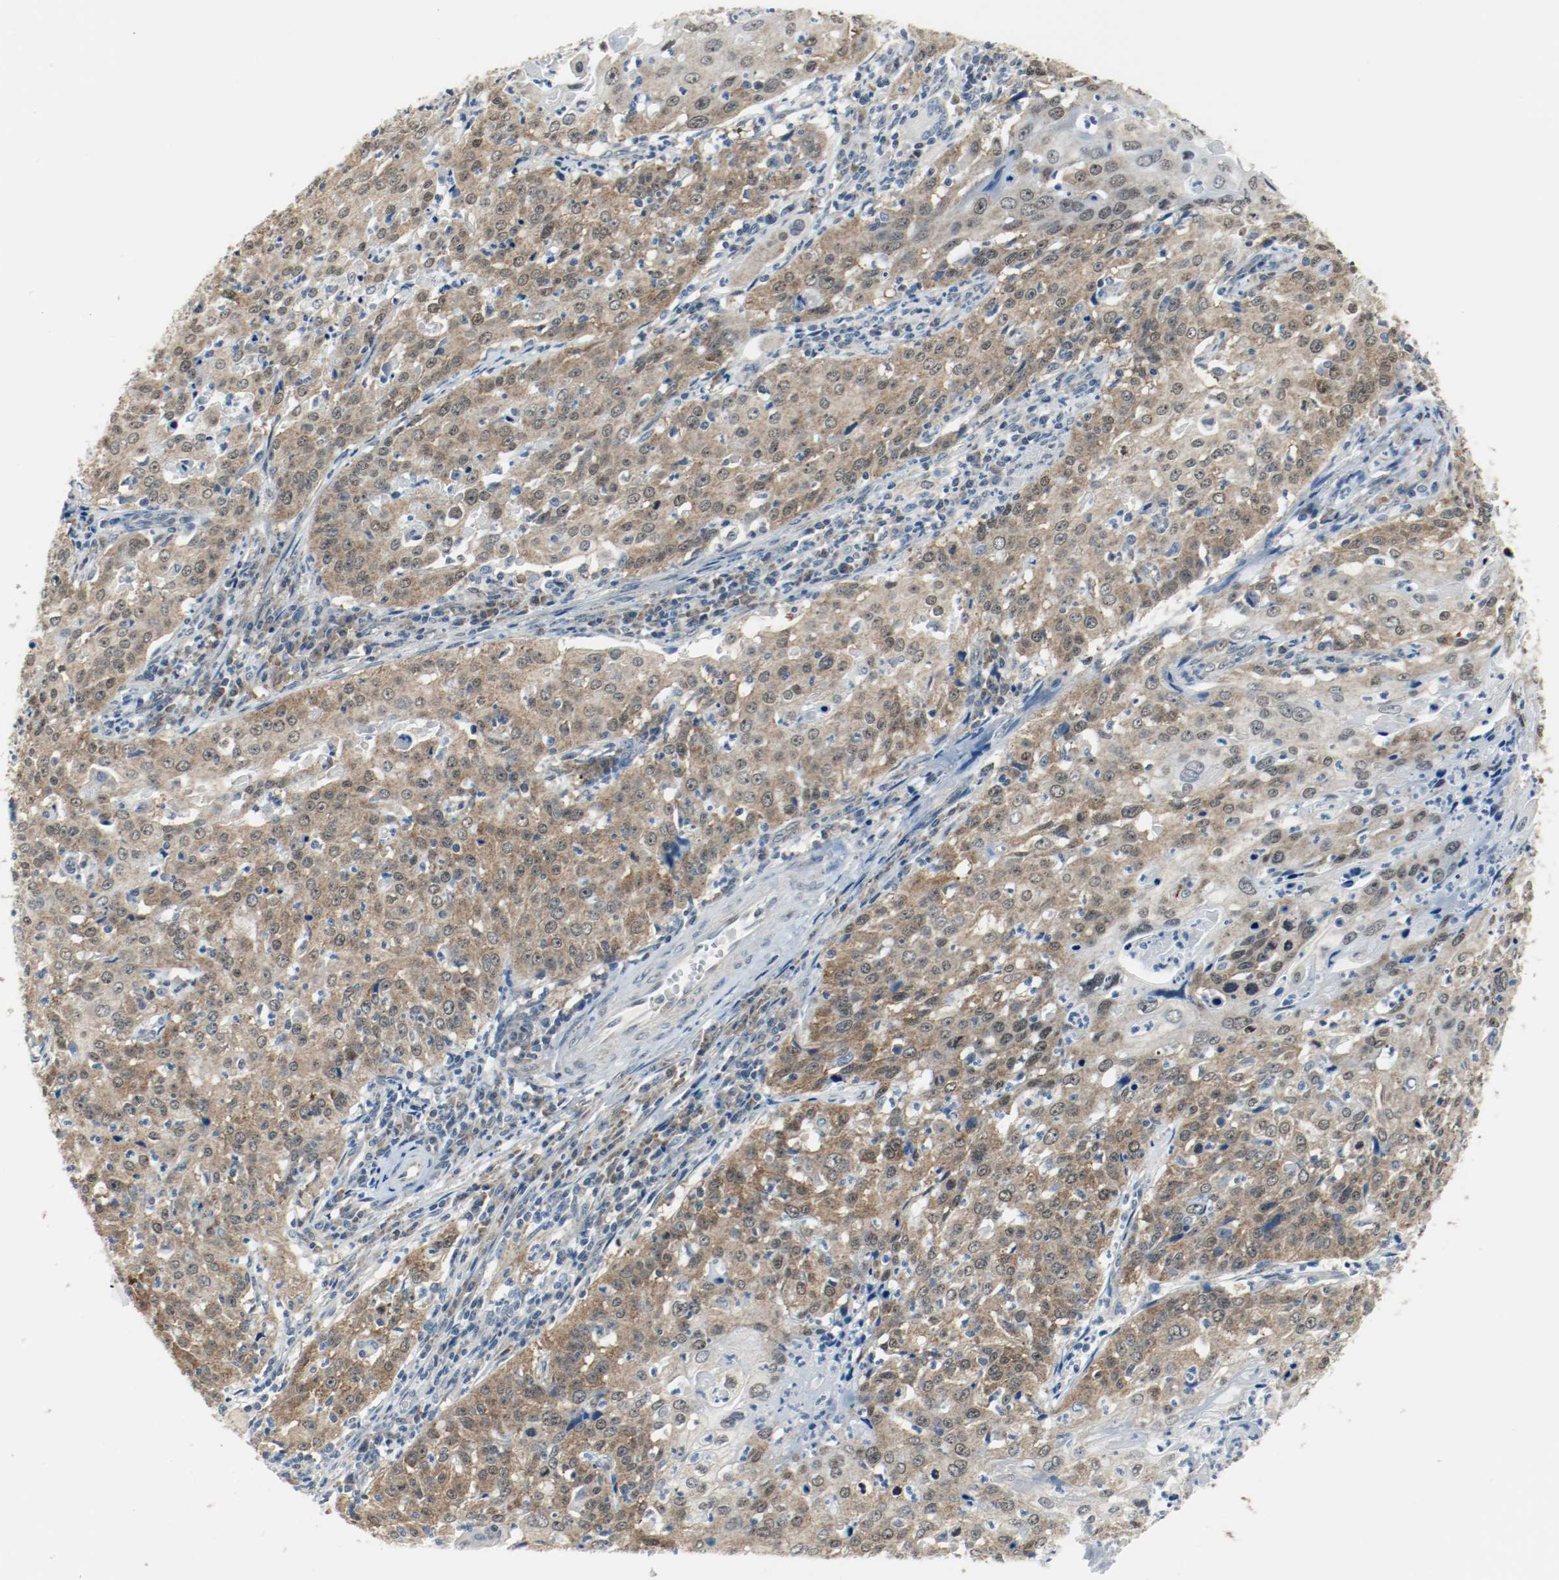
{"staining": {"intensity": "moderate", "quantity": ">75%", "location": "cytoplasmic/membranous,nuclear"}, "tissue": "cervical cancer", "cell_type": "Tumor cells", "image_type": "cancer", "snomed": [{"axis": "morphology", "description": "Squamous cell carcinoma, NOS"}, {"axis": "topography", "description": "Cervix"}], "caption": "Immunohistochemistry staining of squamous cell carcinoma (cervical), which exhibits medium levels of moderate cytoplasmic/membranous and nuclear expression in approximately >75% of tumor cells indicating moderate cytoplasmic/membranous and nuclear protein staining. The staining was performed using DAB (brown) for protein detection and nuclei were counterstained in hematoxylin (blue).", "gene": "PPME1", "patient": {"sex": "female", "age": 39}}